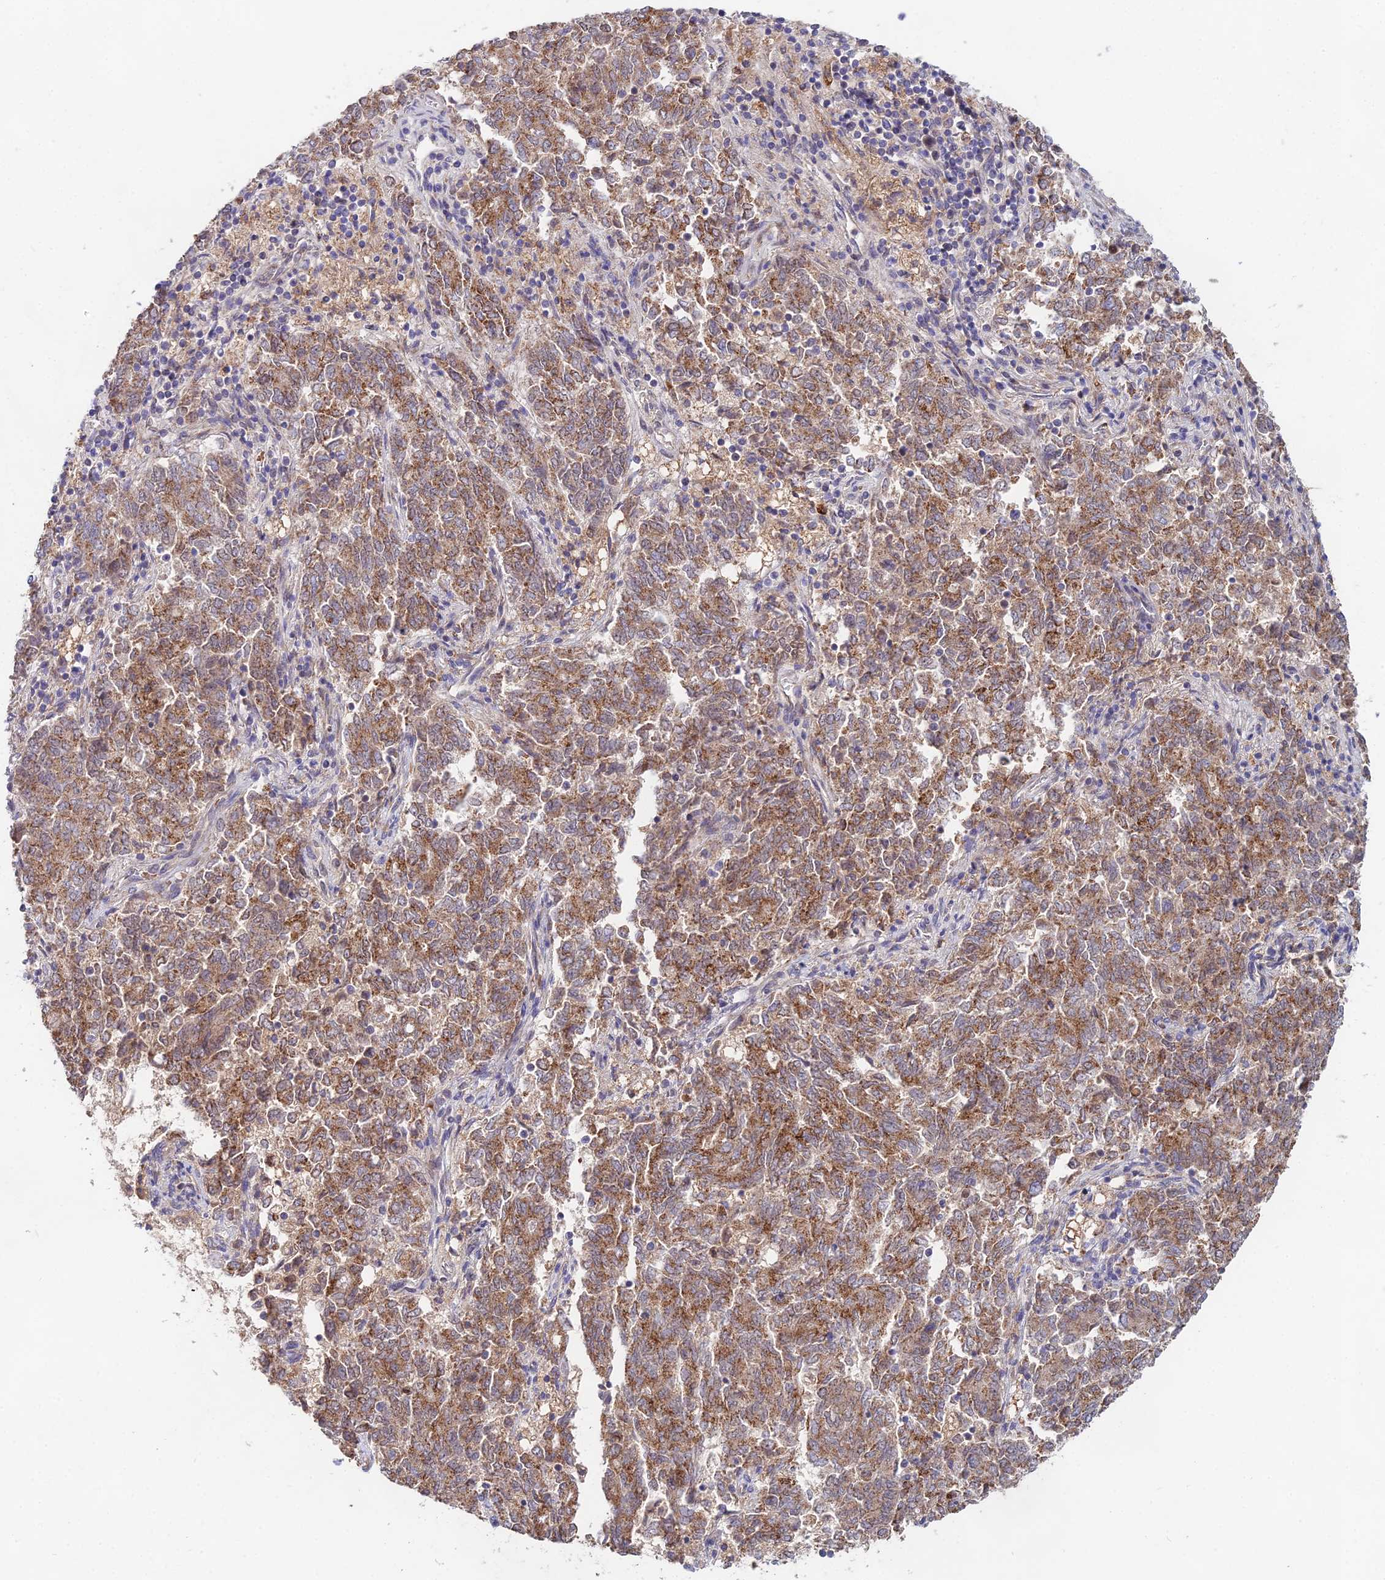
{"staining": {"intensity": "moderate", "quantity": ">75%", "location": "cytoplasmic/membranous"}, "tissue": "endometrial cancer", "cell_type": "Tumor cells", "image_type": "cancer", "snomed": [{"axis": "morphology", "description": "Adenocarcinoma, NOS"}, {"axis": "topography", "description": "Endometrium"}], "caption": "Immunohistochemistry micrograph of human endometrial cancer stained for a protein (brown), which demonstrates medium levels of moderate cytoplasmic/membranous positivity in approximately >75% of tumor cells.", "gene": "WDR43", "patient": {"sex": "female", "age": 80}}